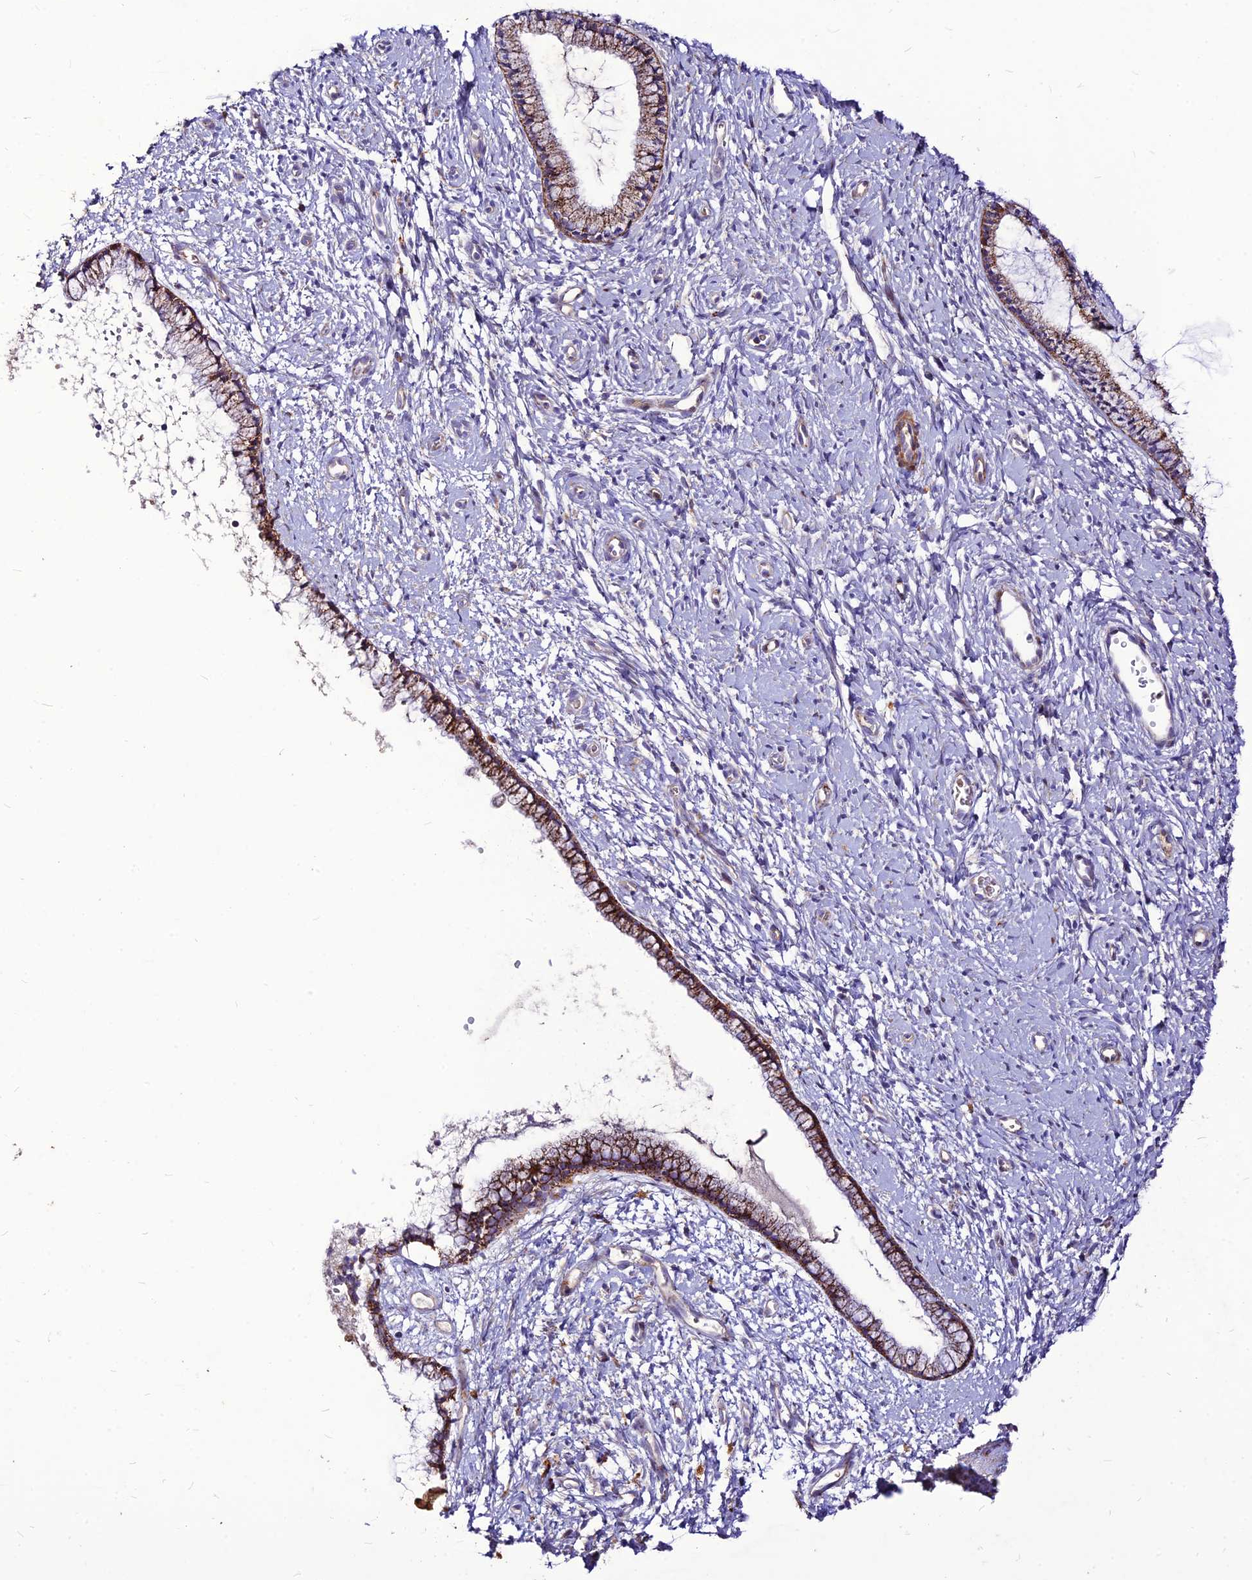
{"staining": {"intensity": "strong", "quantity": ">75%", "location": "cytoplasmic/membranous"}, "tissue": "cervix", "cell_type": "Glandular cells", "image_type": "normal", "snomed": [{"axis": "morphology", "description": "Normal tissue, NOS"}, {"axis": "topography", "description": "Cervix"}], "caption": "This image shows normal cervix stained with immunohistochemistry to label a protein in brown. The cytoplasmic/membranous of glandular cells show strong positivity for the protein. Nuclei are counter-stained blue.", "gene": "RIMOC1", "patient": {"sex": "female", "age": 57}}